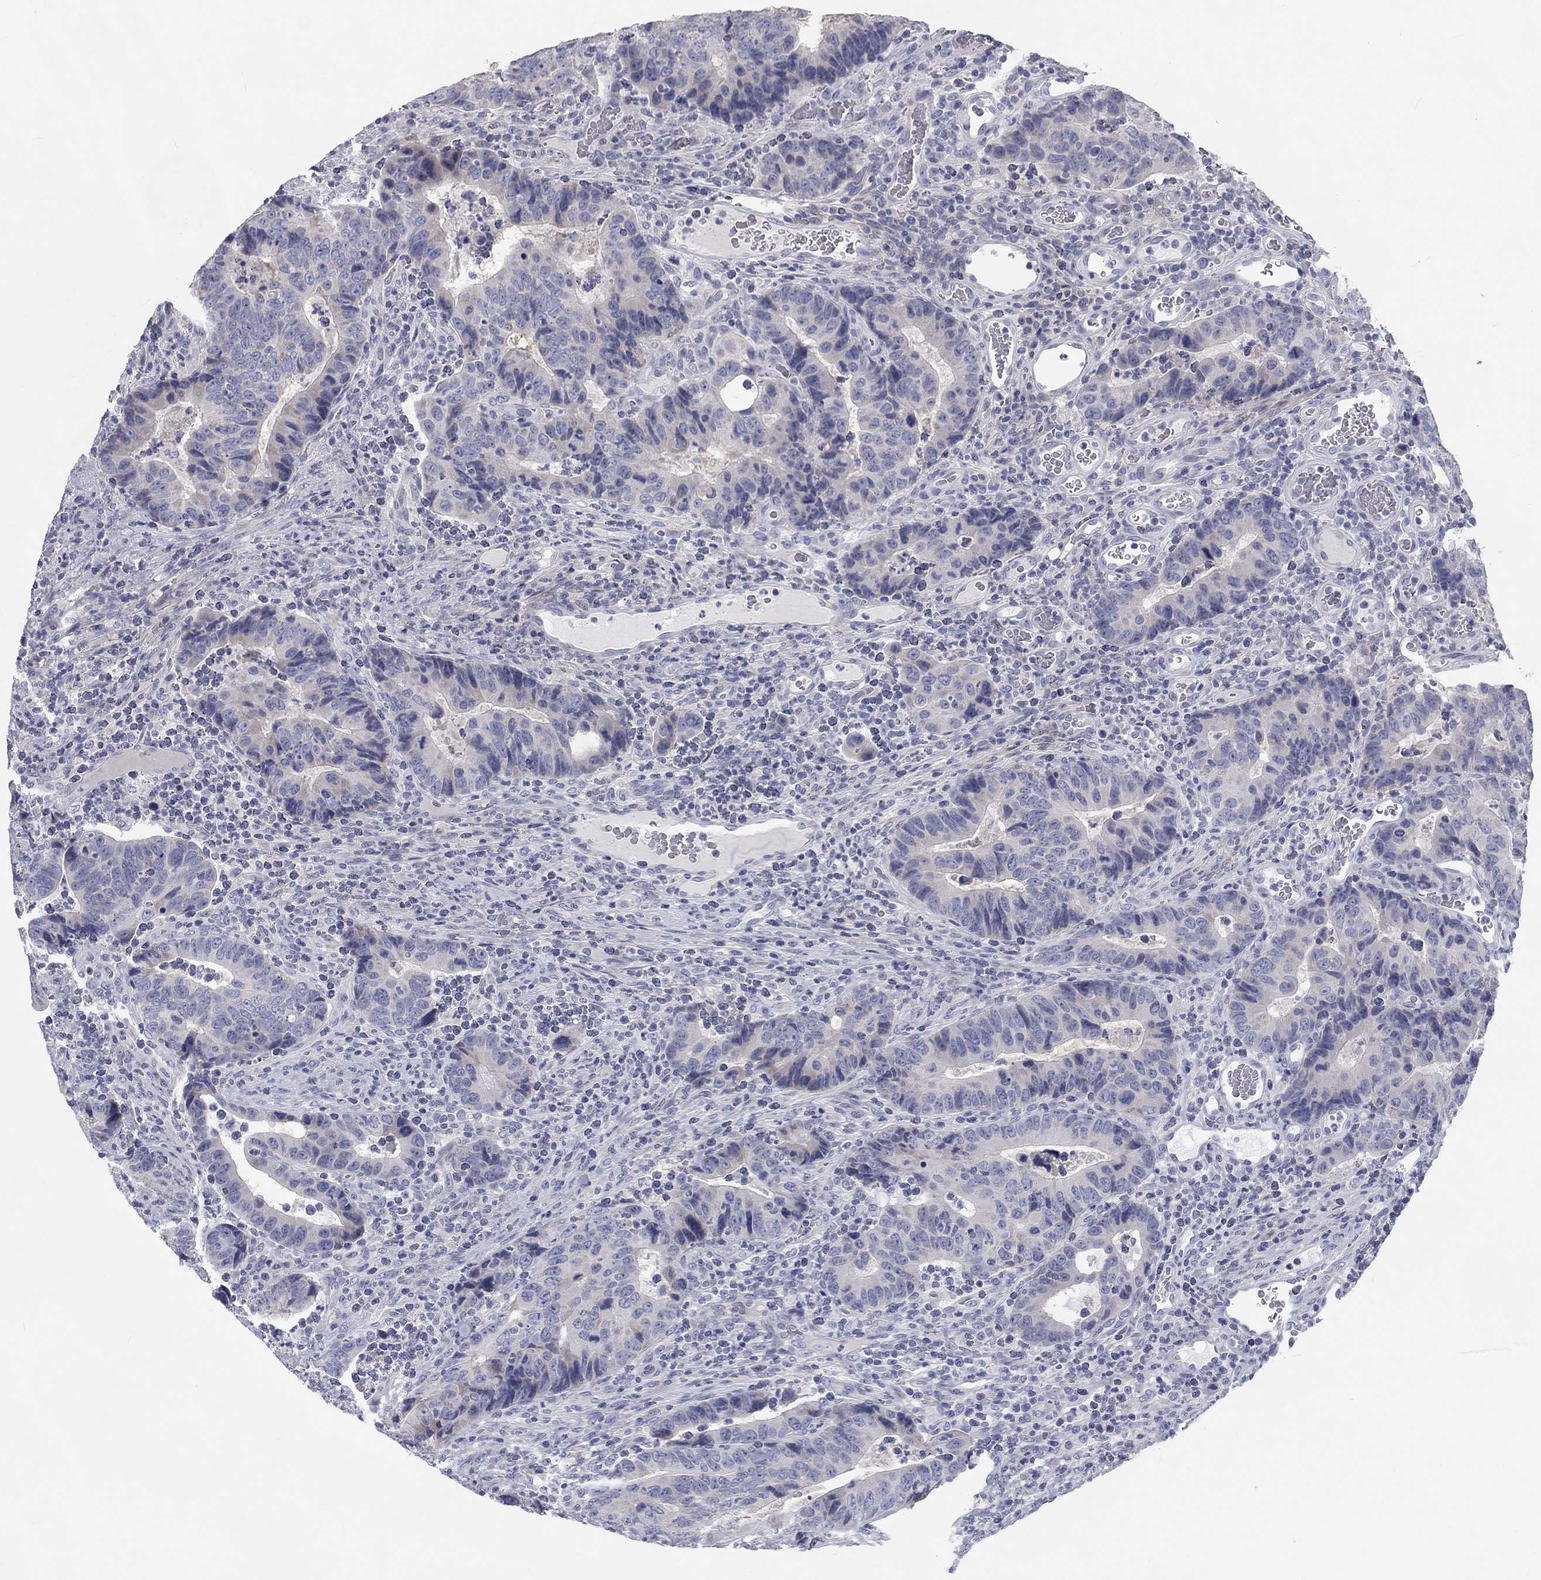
{"staining": {"intensity": "negative", "quantity": "none", "location": "none"}, "tissue": "colorectal cancer", "cell_type": "Tumor cells", "image_type": "cancer", "snomed": [{"axis": "morphology", "description": "Adenocarcinoma, NOS"}, {"axis": "topography", "description": "Colon"}], "caption": "Immunohistochemistry of human colorectal cancer reveals no expression in tumor cells.", "gene": "CALB1", "patient": {"sex": "female", "age": 56}}